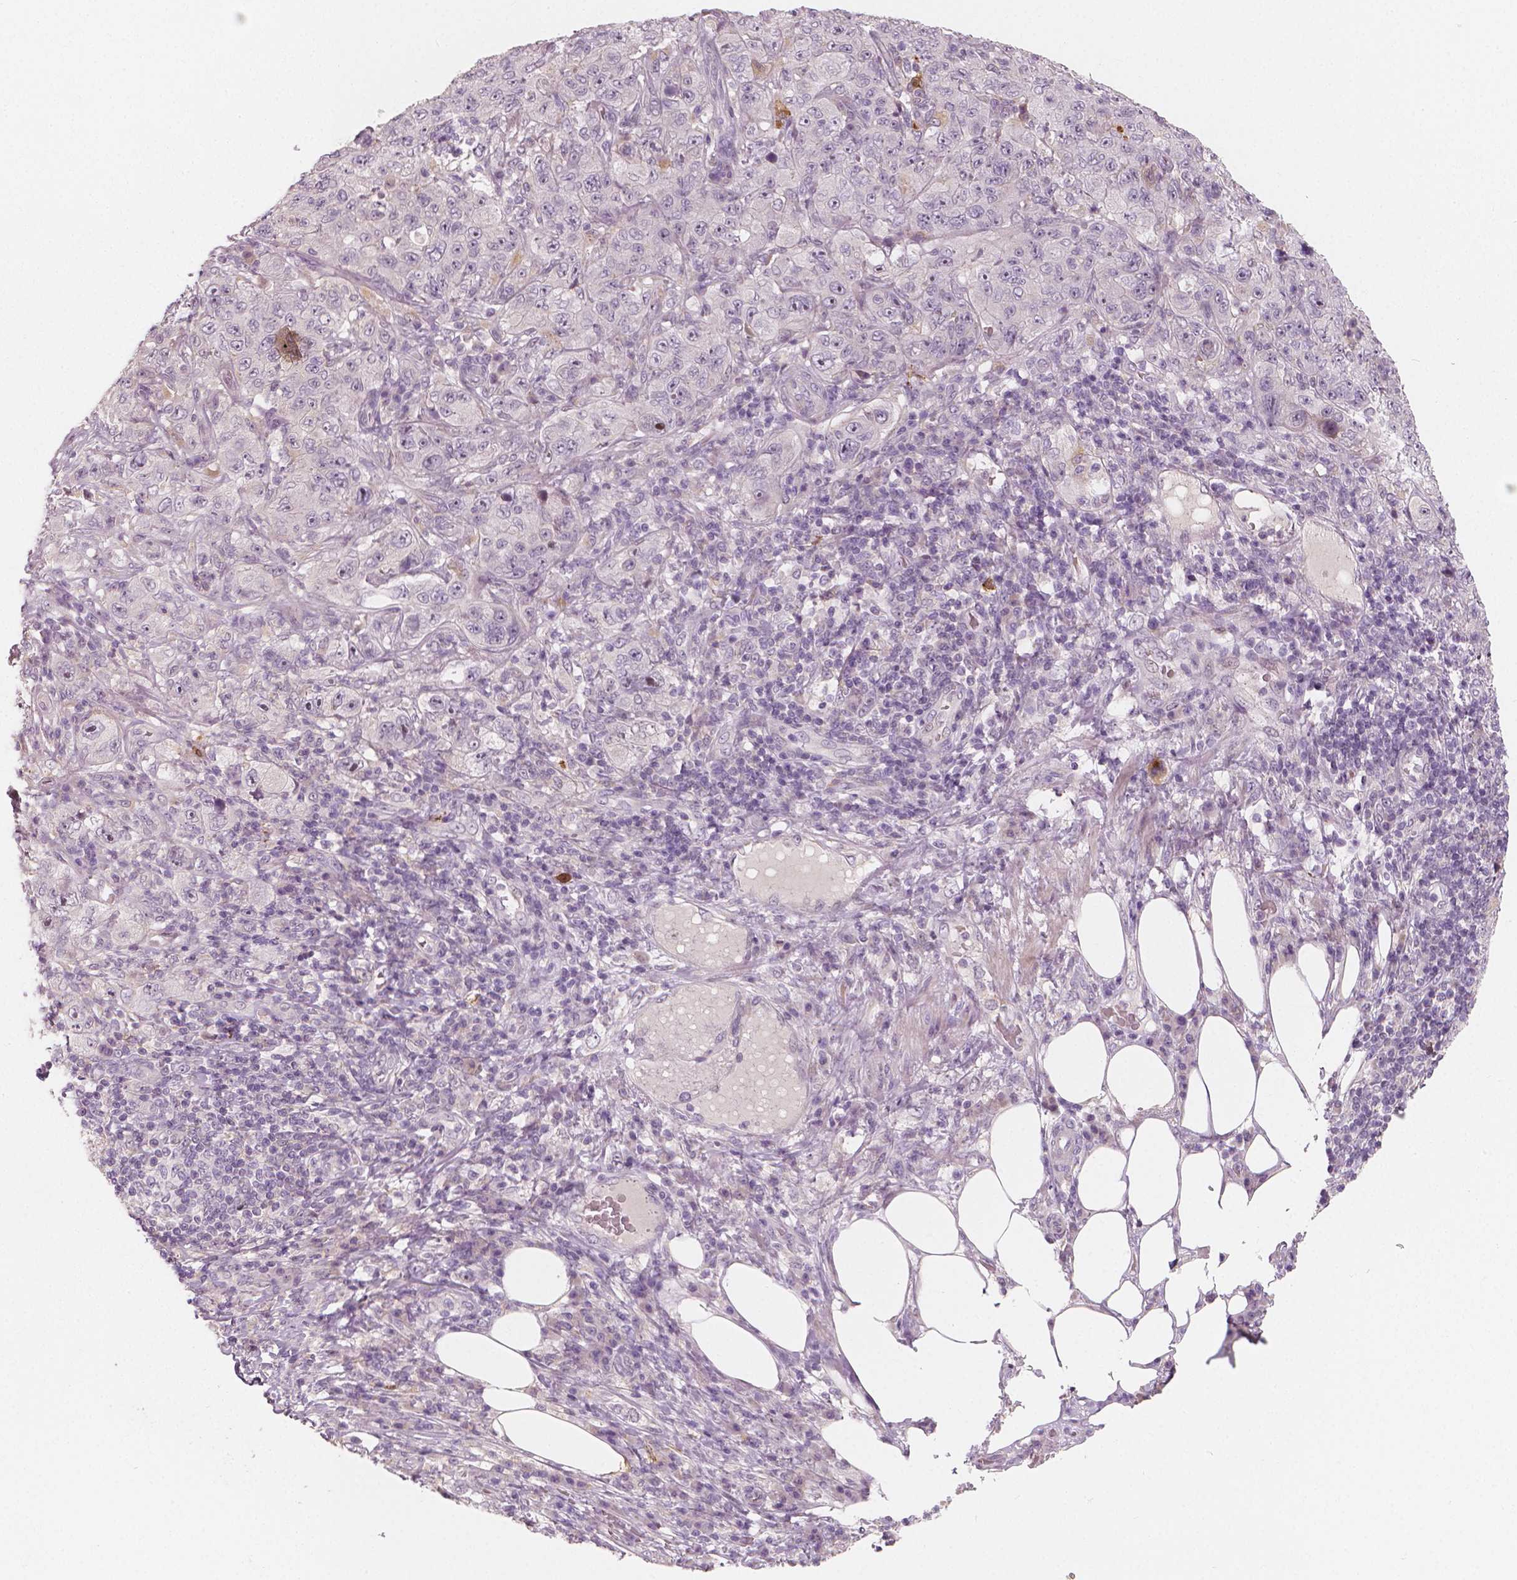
{"staining": {"intensity": "negative", "quantity": "none", "location": "none"}, "tissue": "pancreatic cancer", "cell_type": "Tumor cells", "image_type": "cancer", "snomed": [{"axis": "morphology", "description": "Adenocarcinoma, NOS"}, {"axis": "topography", "description": "Pancreas"}], "caption": "There is no significant staining in tumor cells of pancreatic cancer (adenocarcinoma). Nuclei are stained in blue.", "gene": "RNASE7", "patient": {"sex": "male", "age": 68}}